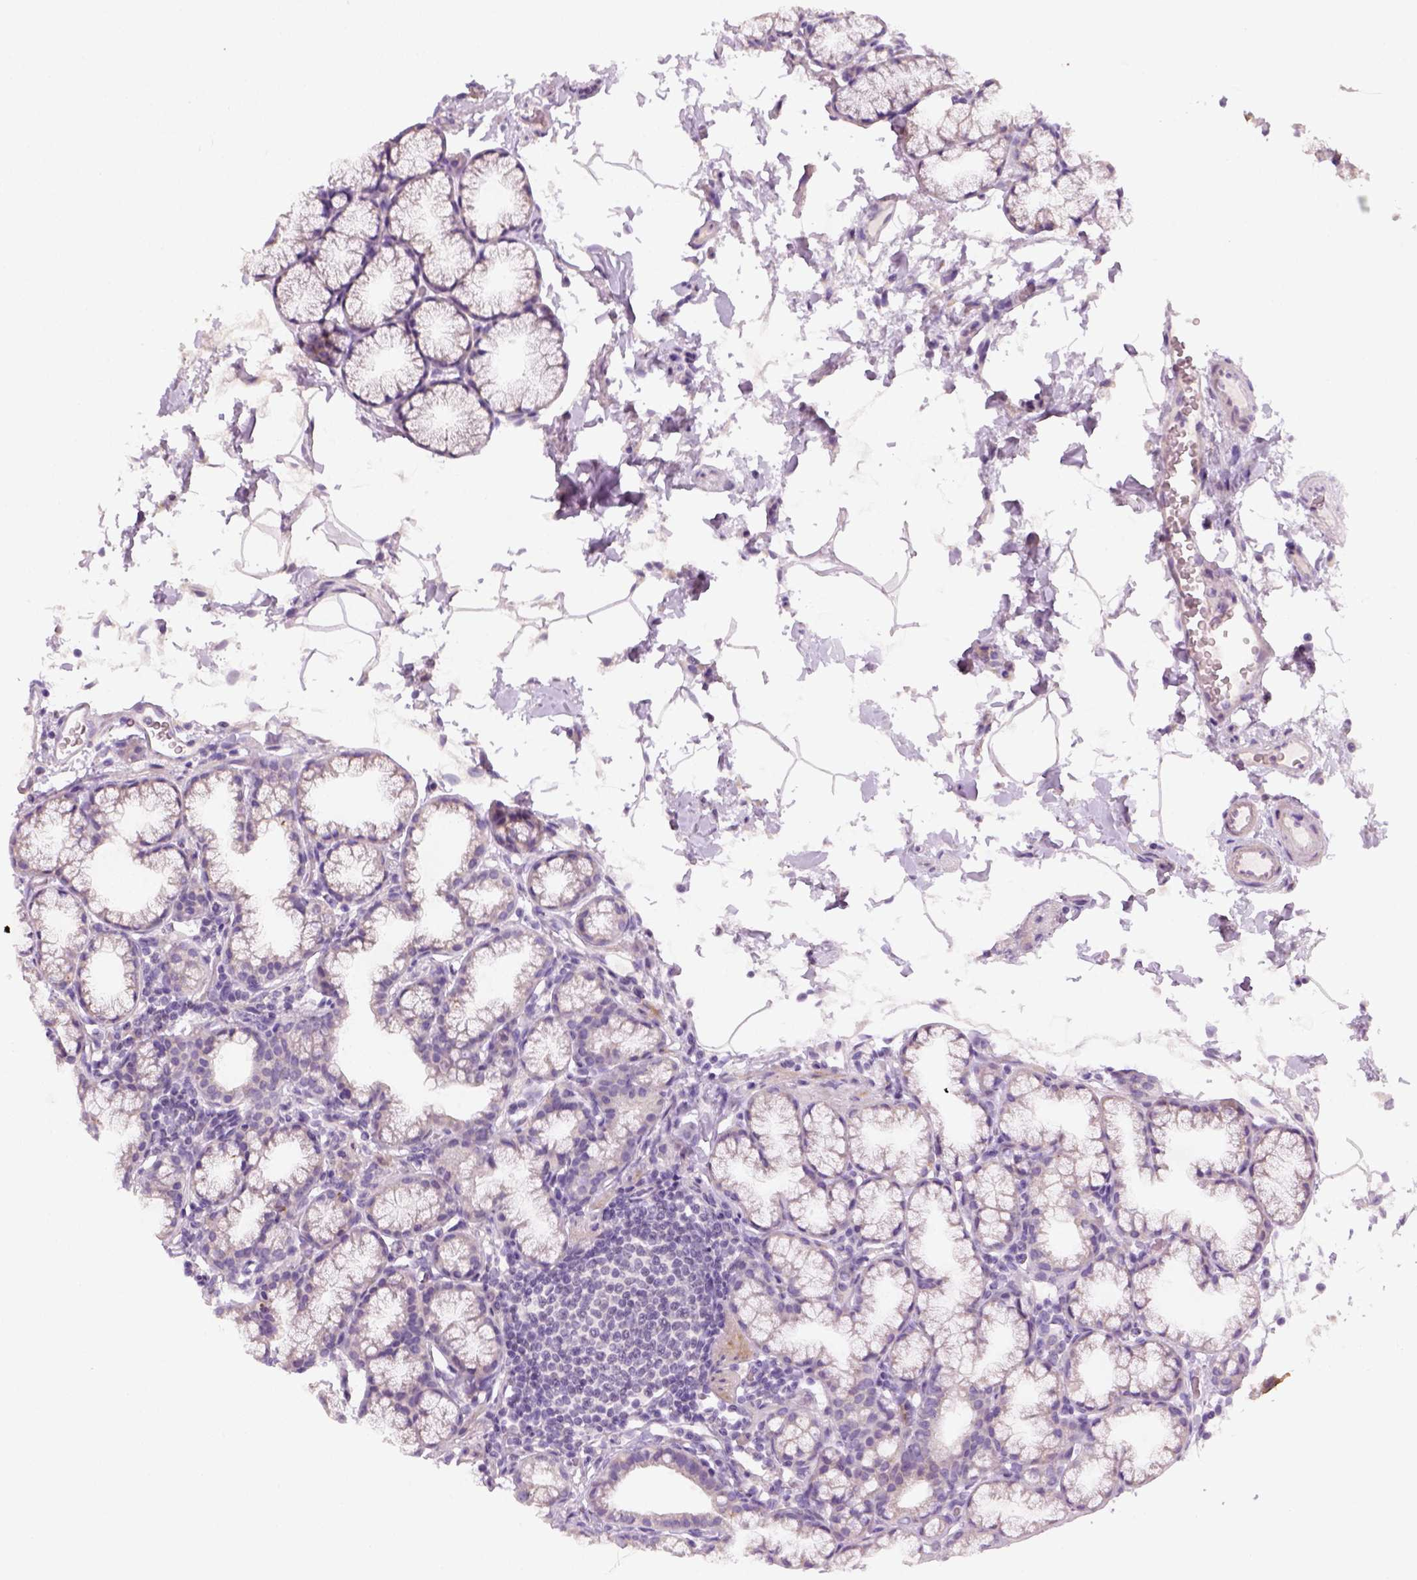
{"staining": {"intensity": "strong", "quantity": ">75%", "location": "cytoplasmic/membranous"}, "tissue": "duodenum", "cell_type": "Glandular cells", "image_type": "normal", "snomed": [{"axis": "morphology", "description": "Normal tissue, NOS"}, {"axis": "topography", "description": "Pancreas"}, {"axis": "topography", "description": "Duodenum"}], "caption": "Glandular cells exhibit strong cytoplasmic/membranous staining in approximately >75% of cells in benign duodenum.", "gene": "NUDT6", "patient": {"sex": "male", "age": 59}}